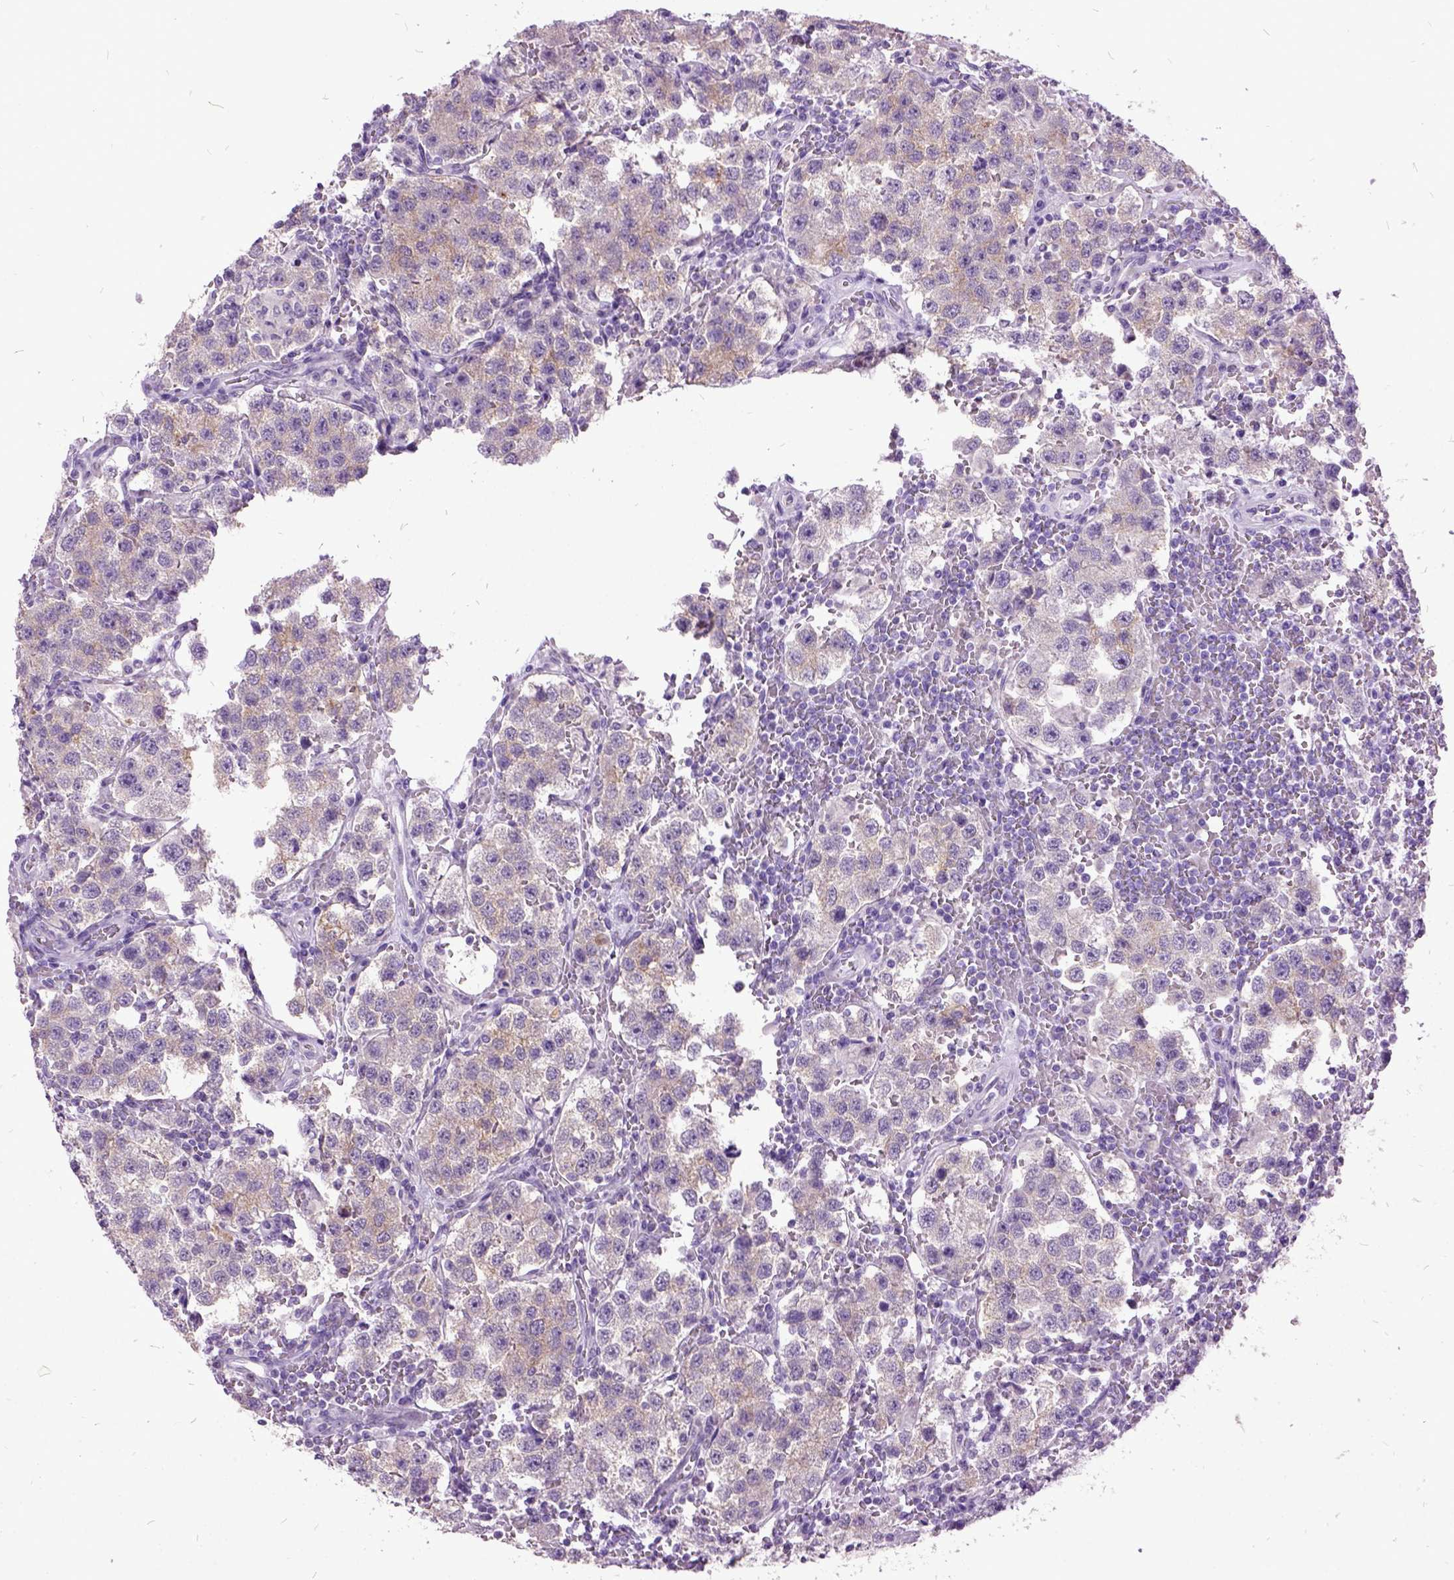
{"staining": {"intensity": "negative", "quantity": "none", "location": "none"}, "tissue": "testis cancer", "cell_type": "Tumor cells", "image_type": "cancer", "snomed": [{"axis": "morphology", "description": "Seminoma, NOS"}, {"axis": "topography", "description": "Testis"}], "caption": "Tumor cells show no significant expression in testis cancer (seminoma). (DAB (3,3'-diaminobenzidine) IHC with hematoxylin counter stain).", "gene": "MME", "patient": {"sex": "male", "age": 37}}